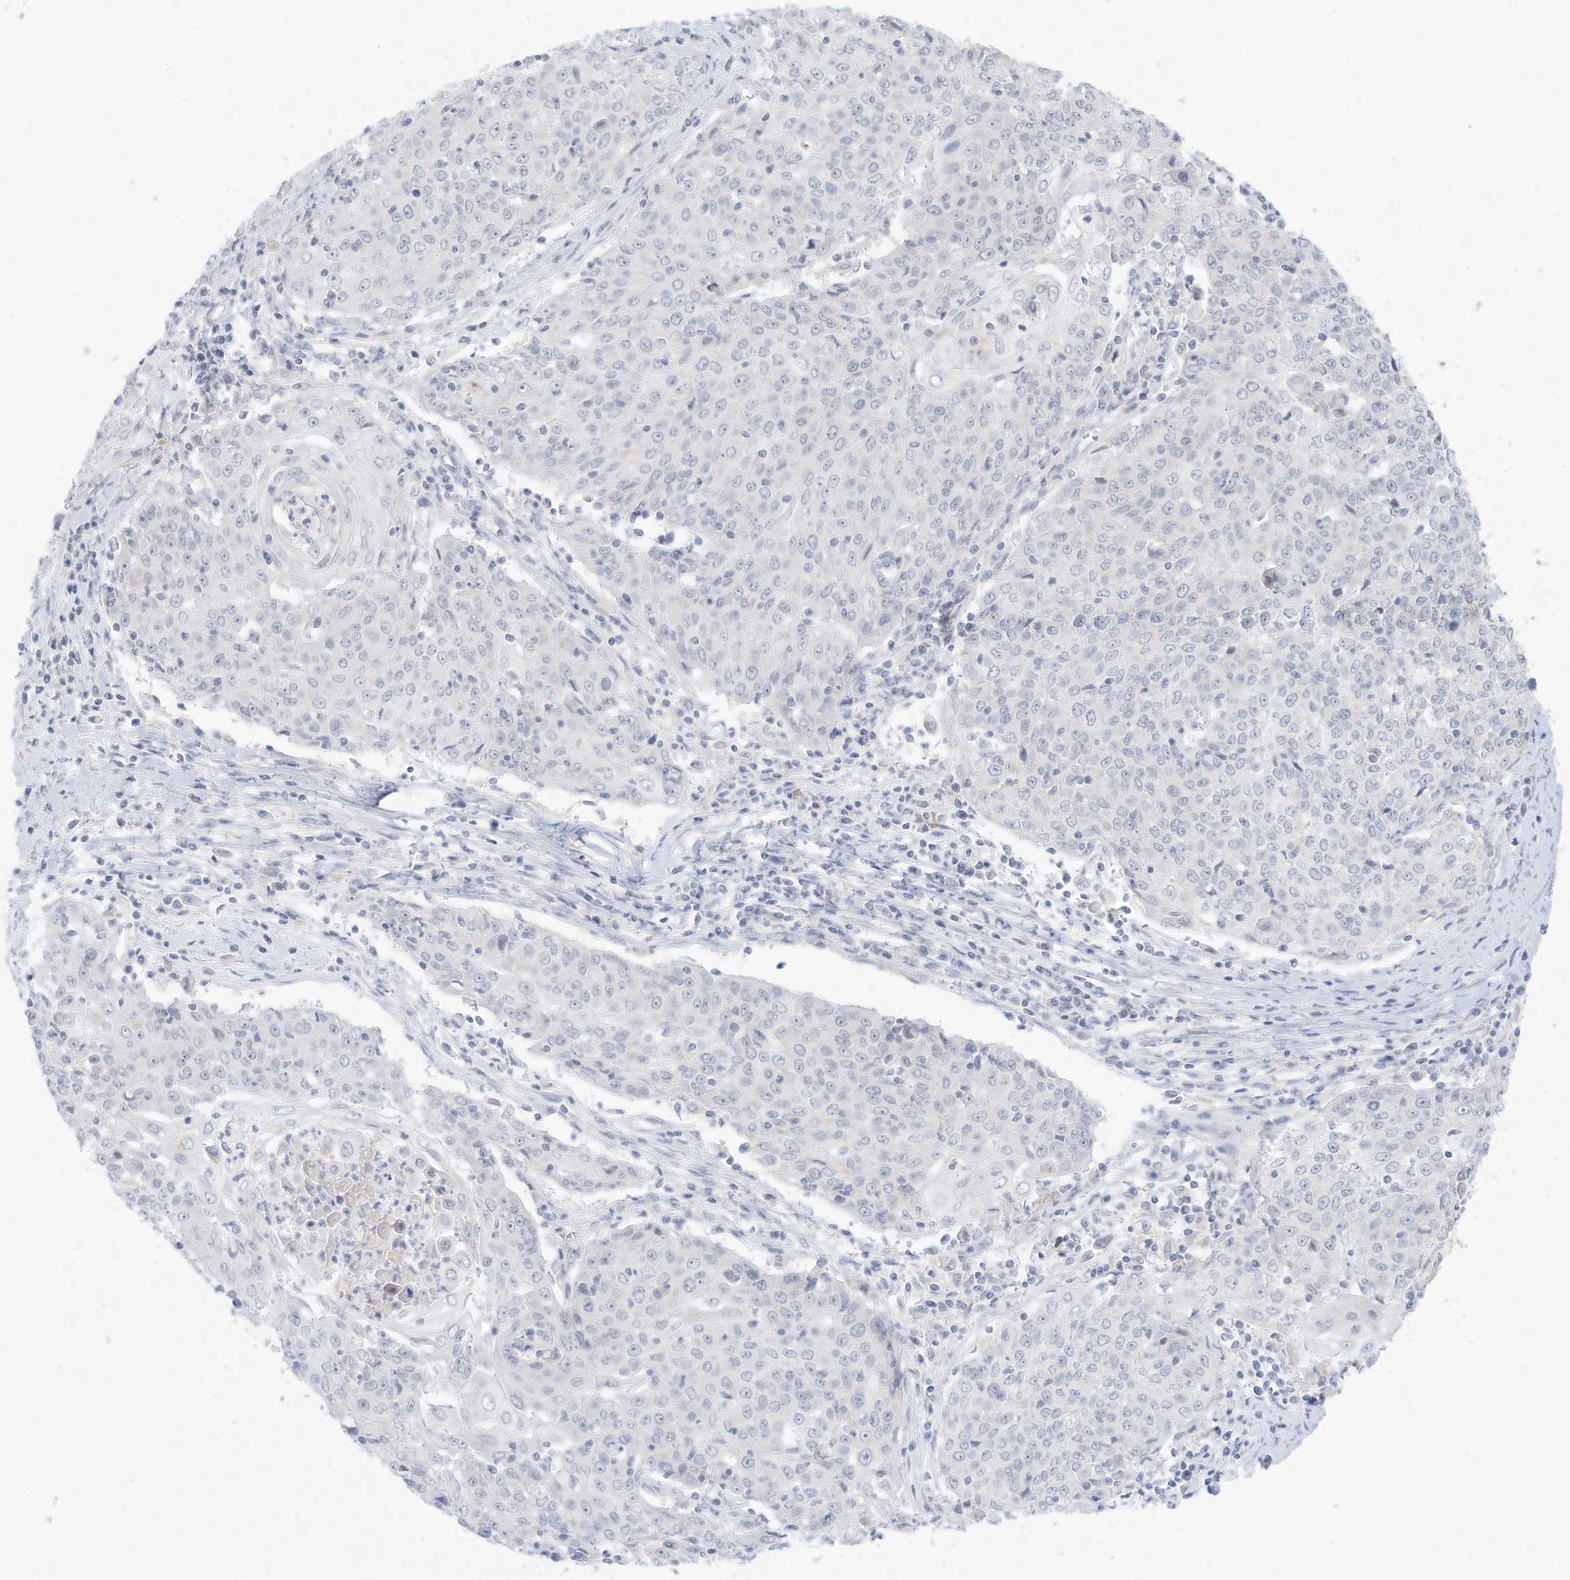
{"staining": {"intensity": "negative", "quantity": "none", "location": "none"}, "tissue": "cervical cancer", "cell_type": "Tumor cells", "image_type": "cancer", "snomed": [{"axis": "morphology", "description": "Squamous cell carcinoma, NOS"}, {"axis": "topography", "description": "Cervix"}], "caption": "Immunohistochemistry (IHC) photomicrograph of cervical squamous cell carcinoma stained for a protein (brown), which exhibits no staining in tumor cells.", "gene": "OGT", "patient": {"sex": "female", "age": 48}}